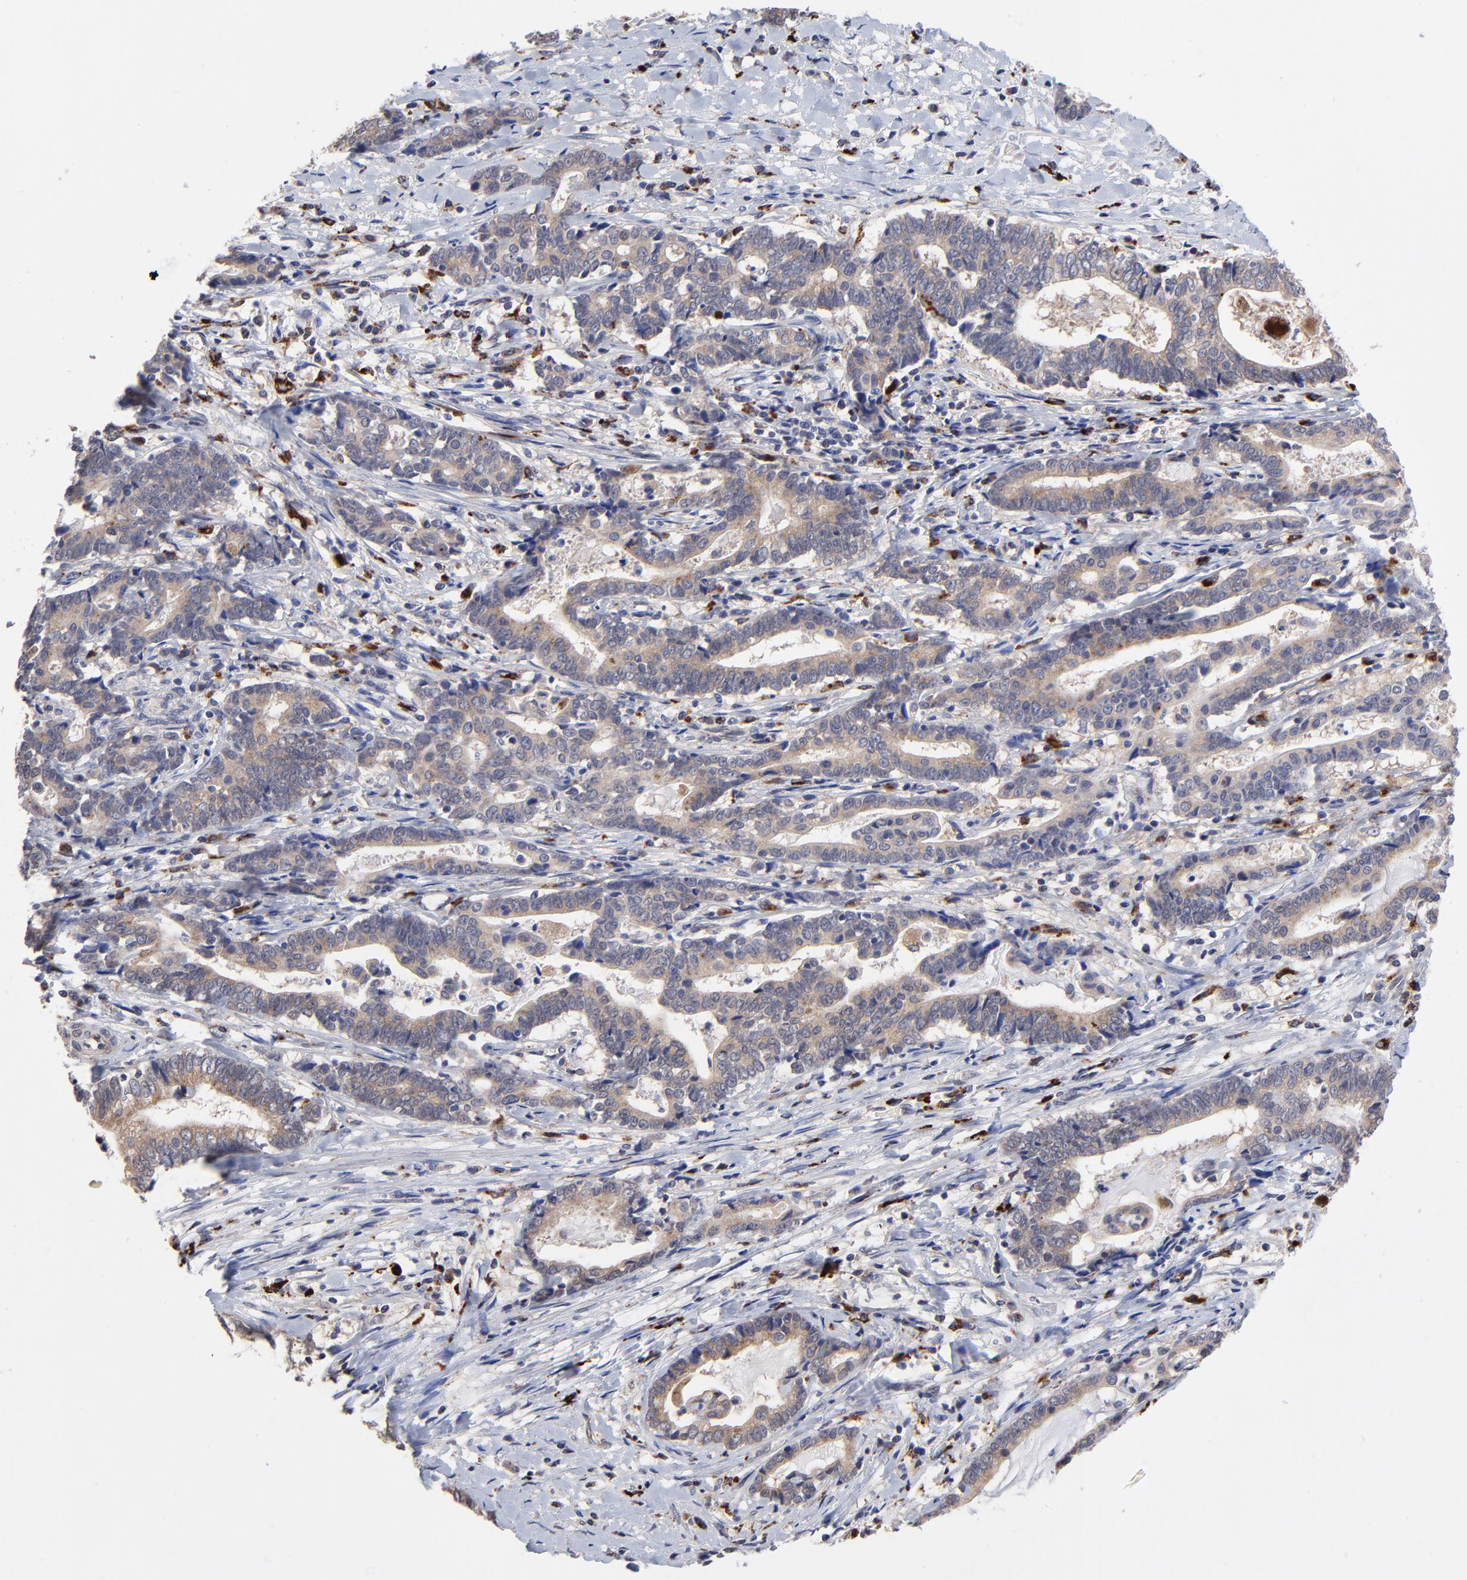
{"staining": {"intensity": "weak", "quantity": "25%-75%", "location": "cytoplasmic/membranous"}, "tissue": "liver cancer", "cell_type": "Tumor cells", "image_type": "cancer", "snomed": [{"axis": "morphology", "description": "Cholangiocarcinoma"}, {"axis": "topography", "description": "Liver"}], "caption": "Brown immunohistochemical staining in liver cholangiocarcinoma shows weak cytoplasmic/membranous staining in about 25%-75% of tumor cells.", "gene": "PDE4B", "patient": {"sex": "male", "age": 57}}